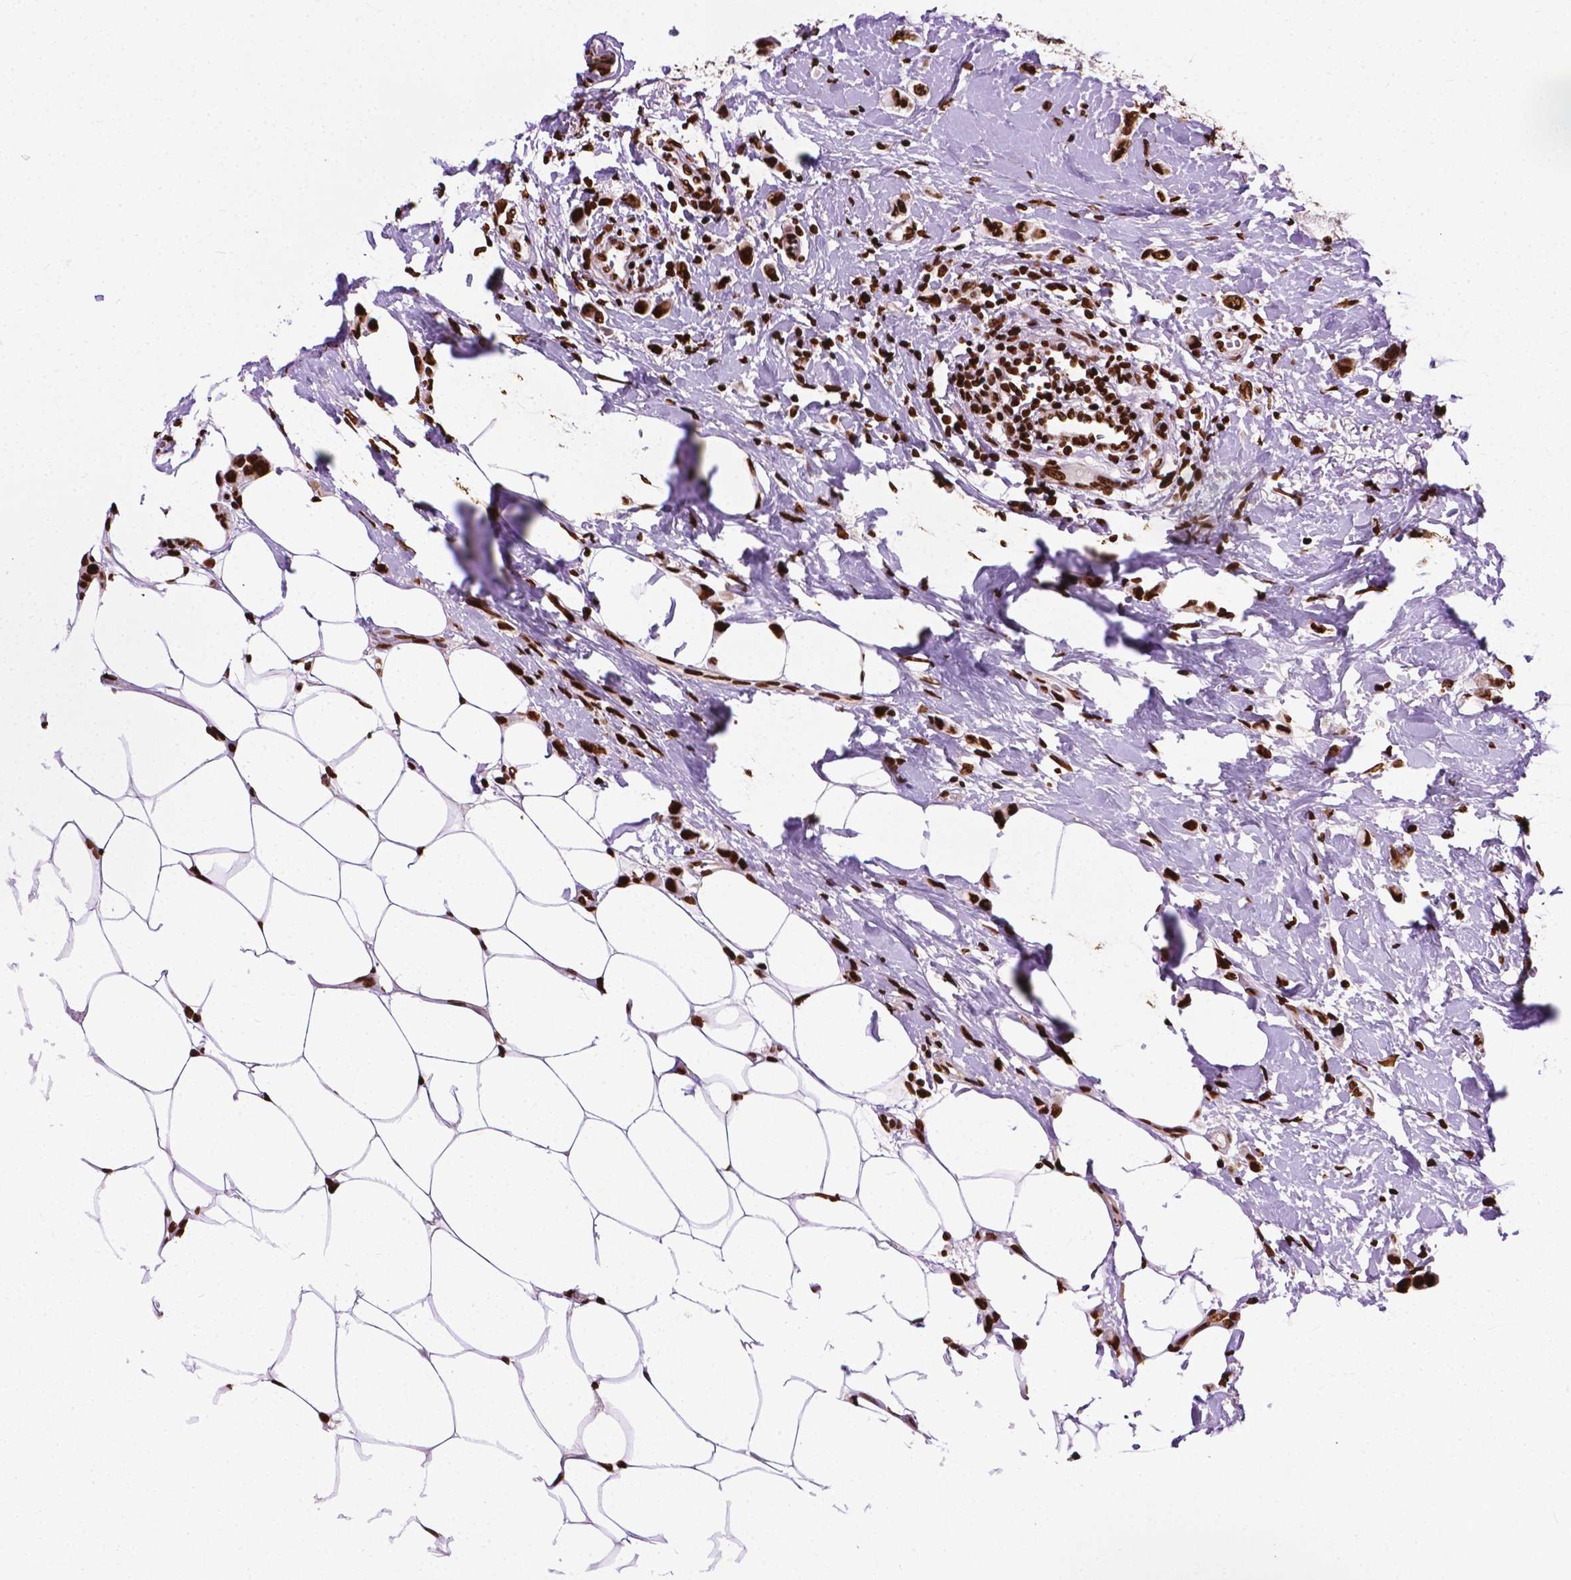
{"staining": {"intensity": "strong", "quantity": ">75%", "location": "nuclear"}, "tissue": "breast cancer", "cell_type": "Tumor cells", "image_type": "cancer", "snomed": [{"axis": "morphology", "description": "Lobular carcinoma"}, {"axis": "topography", "description": "Breast"}], "caption": "IHC (DAB) staining of breast cancer shows strong nuclear protein positivity in approximately >75% of tumor cells. IHC stains the protein in brown and the nuclei are stained blue.", "gene": "SMIM5", "patient": {"sex": "female", "age": 66}}